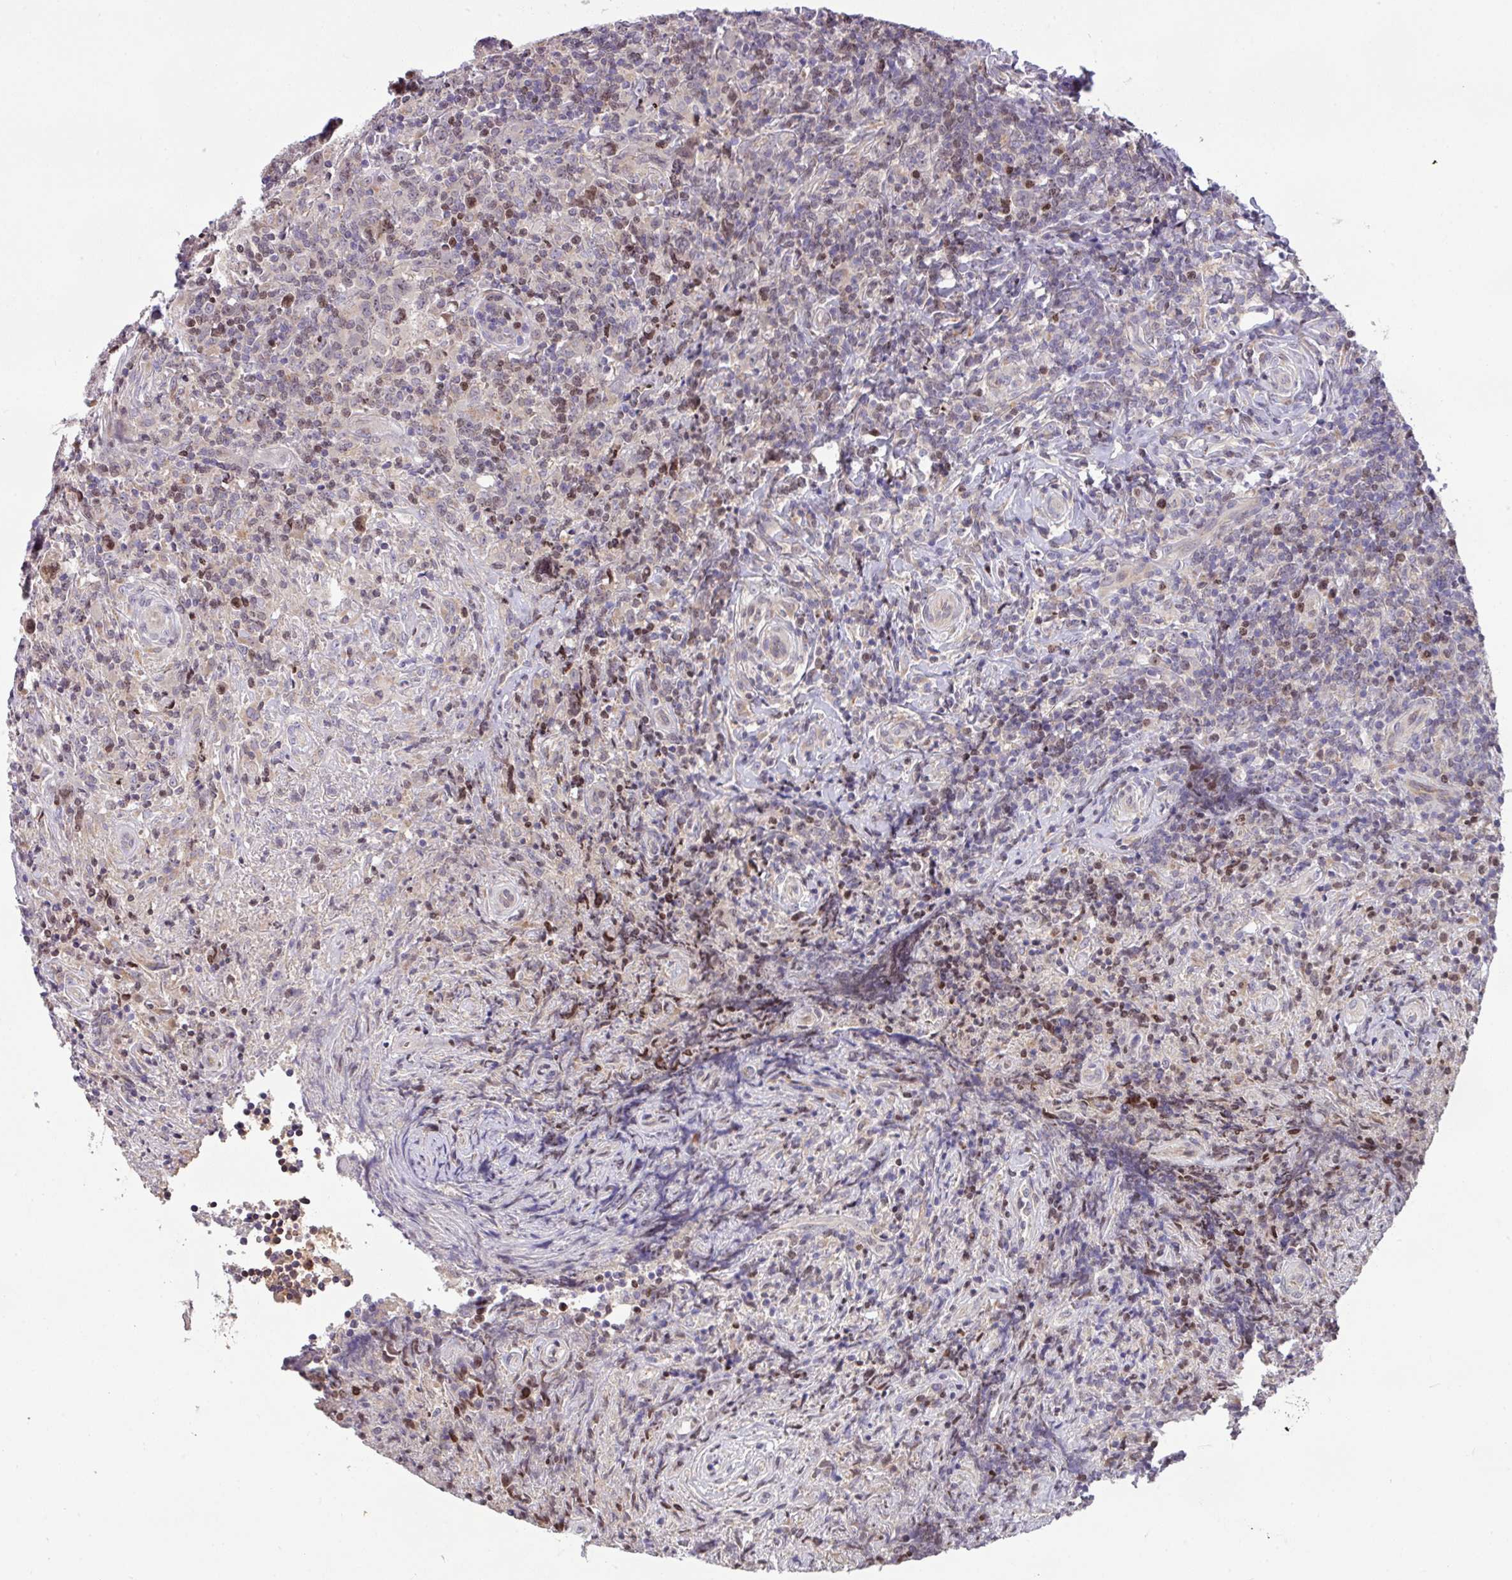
{"staining": {"intensity": "weak", "quantity": ">75%", "location": "cytoplasmic/membranous"}, "tissue": "lymphoma", "cell_type": "Tumor cells", "image_type": "cancer", "snomed": [{"axis": "morphology", "description": "Hodgkin's disease, NOS"}, {"axis": "topography", "description": "Lymph node"}], "caption": "Weak cytoplasmic/membranous protein staining is present in approximately >75% of tumor cells in lymphoma.", "gene": "ZNF394", "patient": {"sex": "female", "age": 18}}